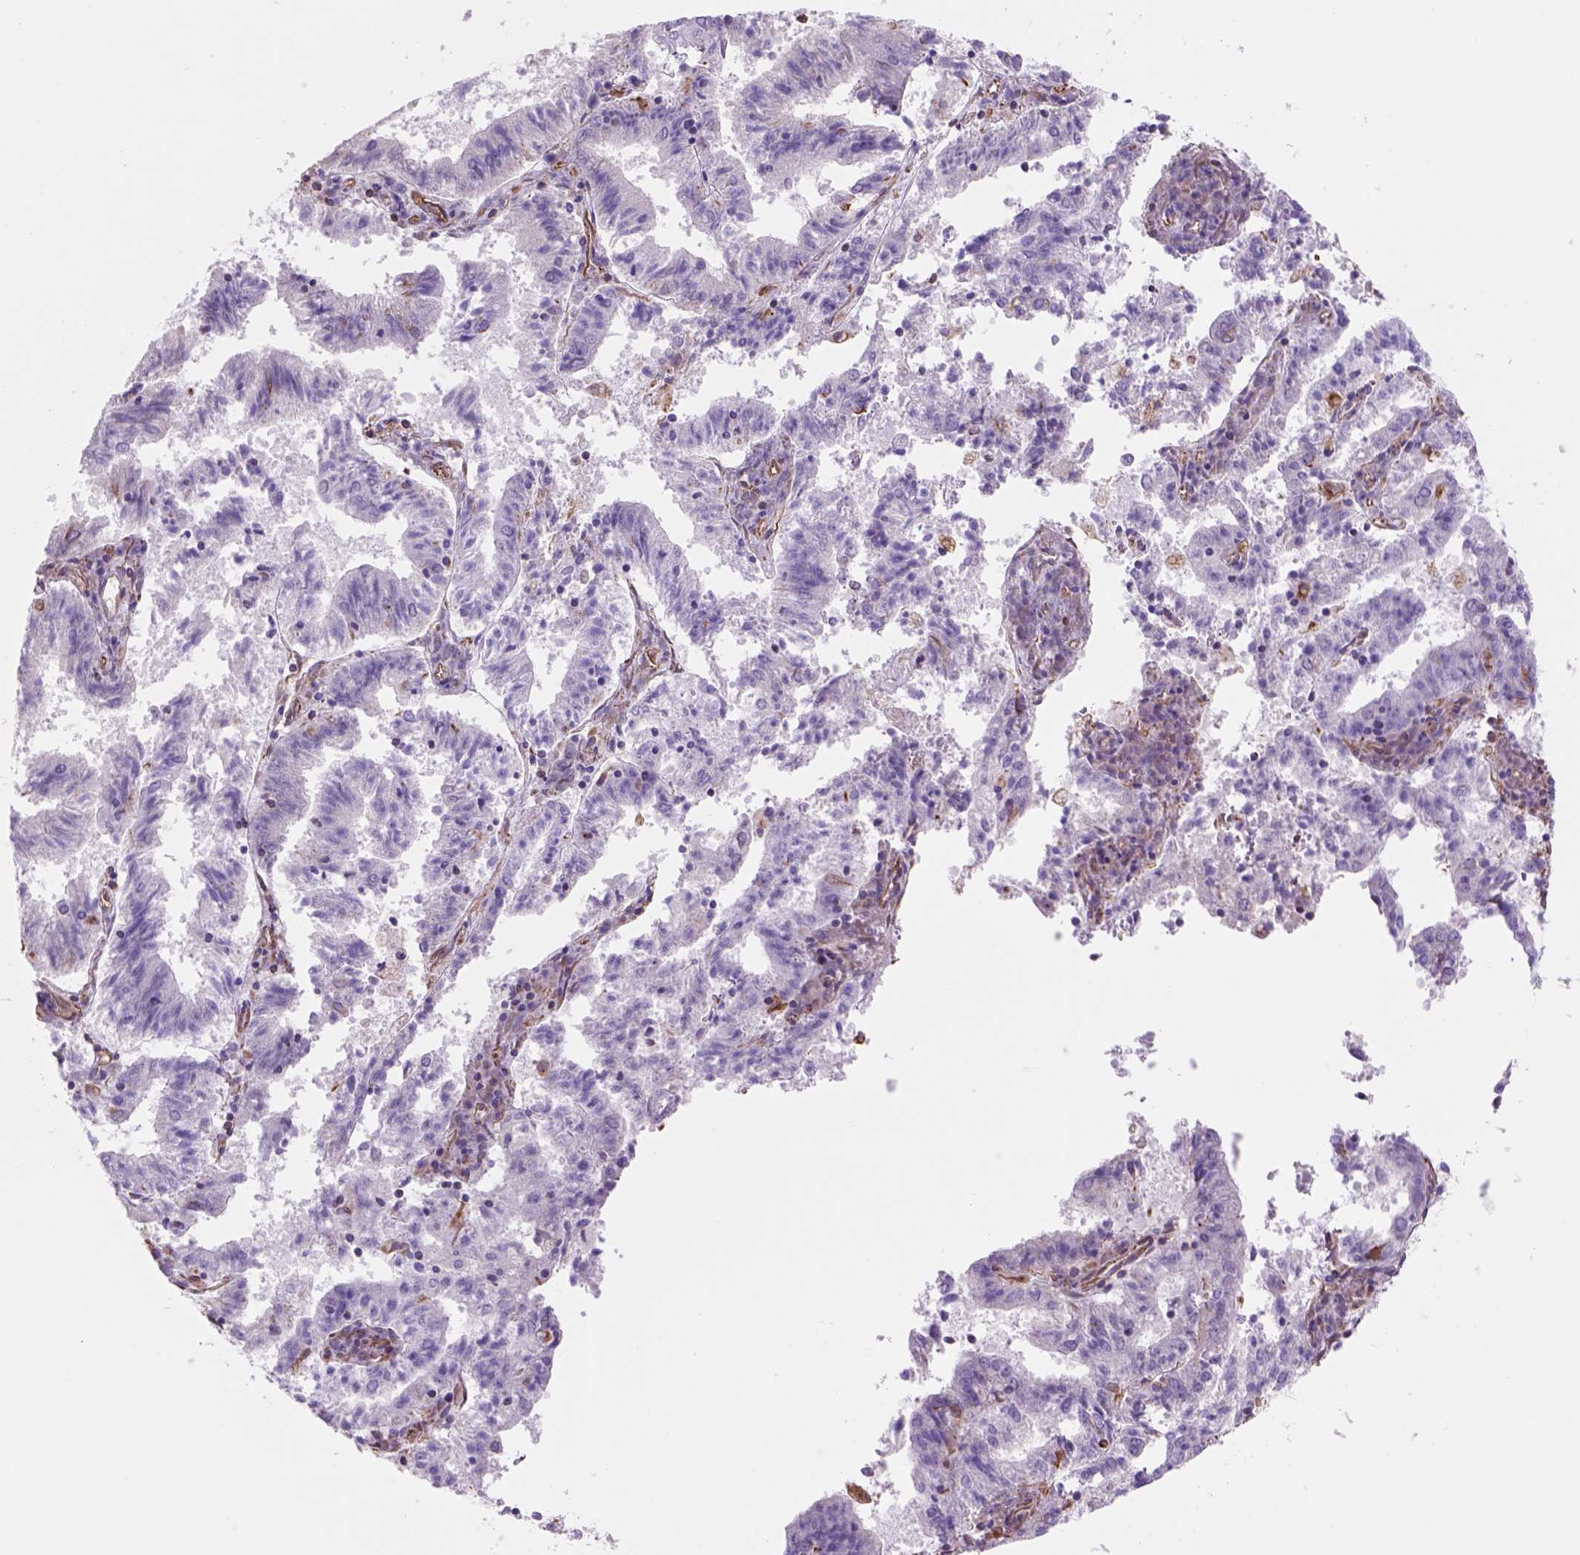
{"staining": {"intensity": "moderate", "quantity": "25%-75%", "location": "cytoplasmic/membranous"}, "tissue": "endometrial cancer", "cell_type": "Tumor cells", "image_type": "cancer", "snomed": [{"axis": "morphology", "description": "Adenocarcinoma, NOS"}, {"axis": "topography", "description": "Endometrium"}], "caption": "Endometrial adenocarcinoma tissue exhibits moderate cytoplasmic/membranous staining in approximately 25%-75% of tumor cells (Brightfield microscopy of DAB IHC at high magnification).", "gene": "ZZZ3", "patient": {"sex": "female", "age": 82}}